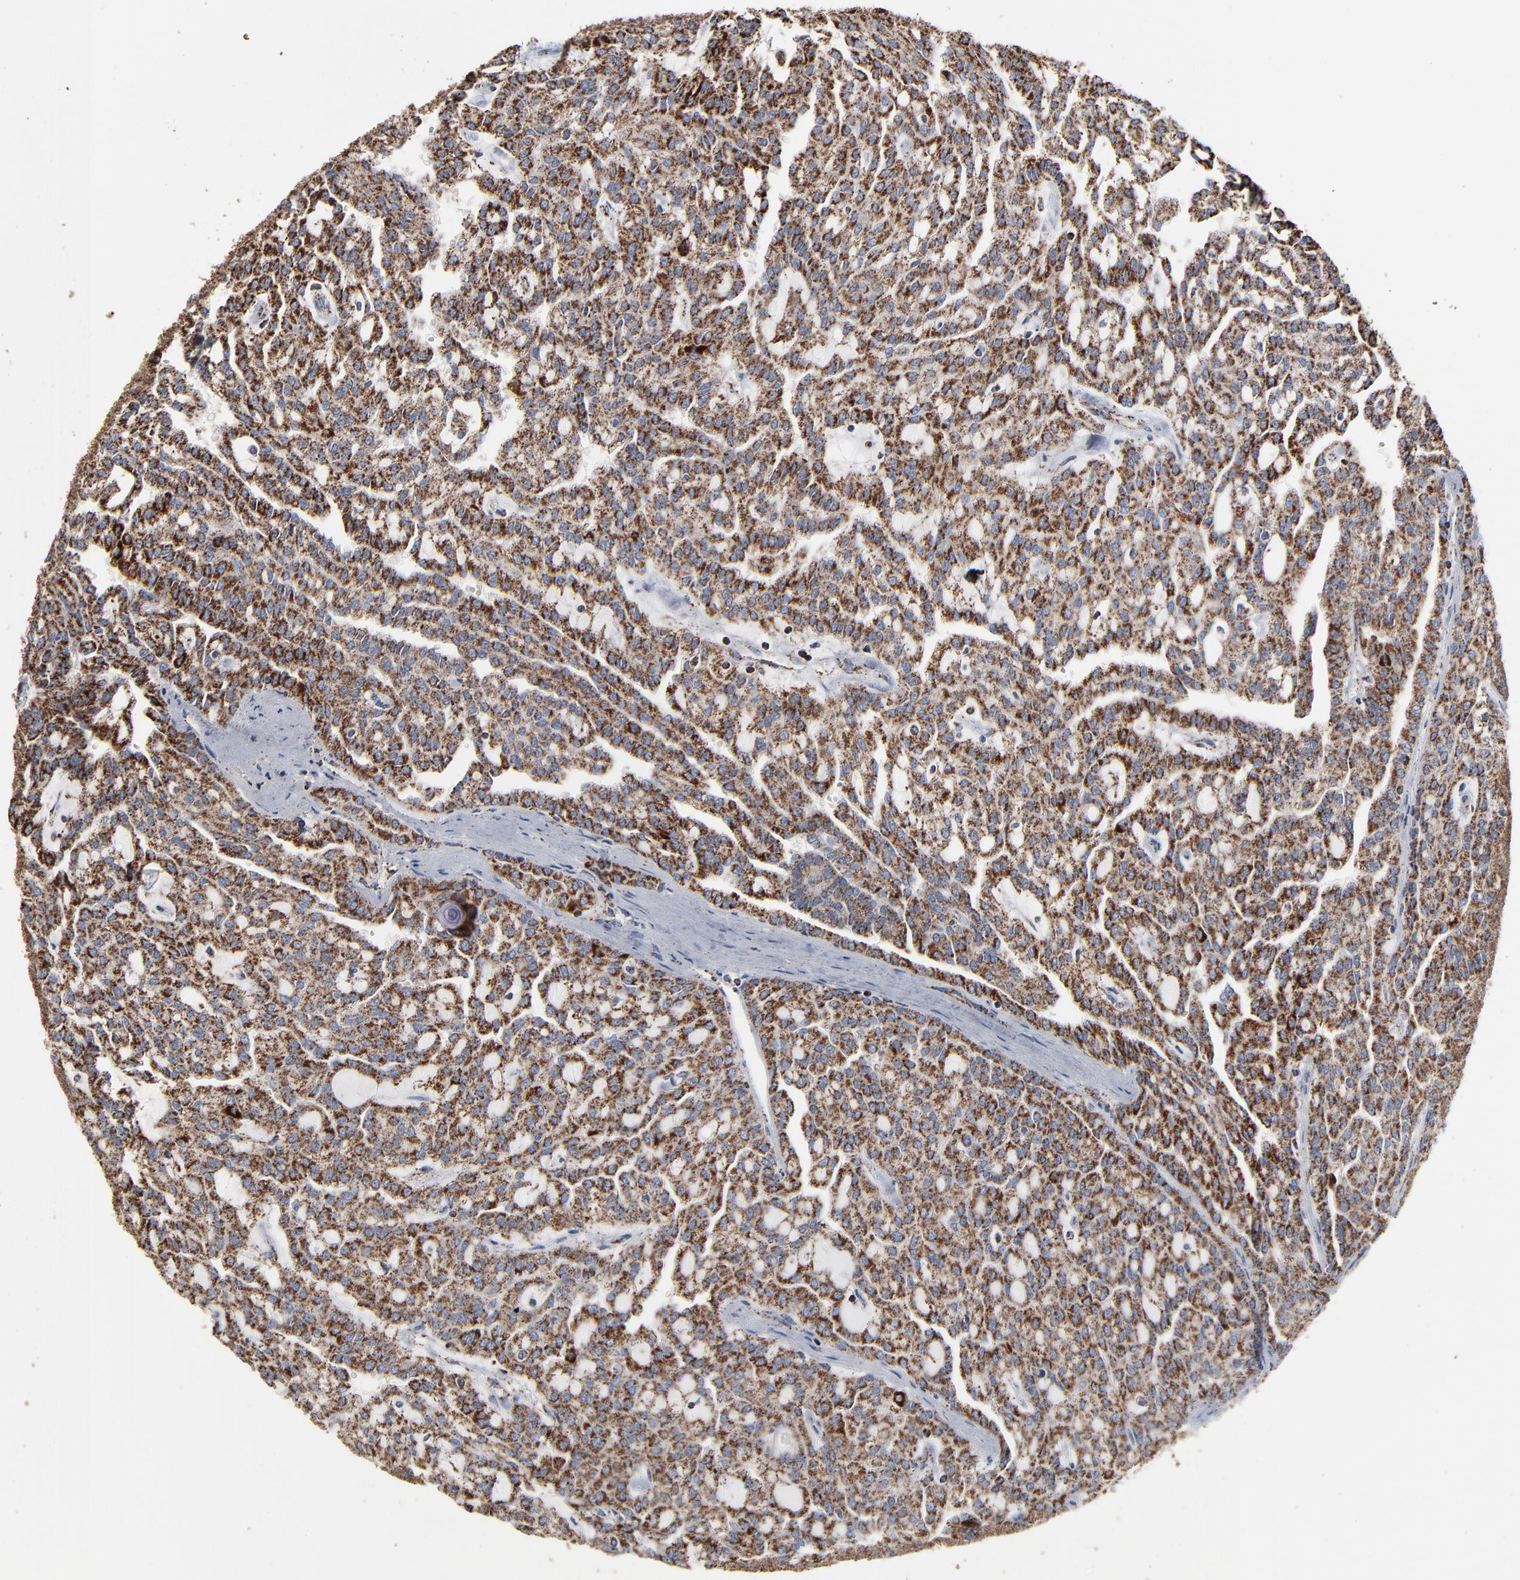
{"staining": {"intensity": "strong", "quantity": ">75%", "location": "cytoplasmic/membranous"}, "tissue": "renal cancer", "cell_type": "Tumor cells", "image_type": "cancer", "snomed": [{"axis": "morphology", "description": "Adenocarcinoma, NOS"}, {"axis": "topography", "description": "Kidney"}], "caption": "Human adenocarcinoma (renal) stained with a brown dye shows strong cytoplasmic/membranous positive staining in approximately >75% of tumor cells.", "gene": "UQCRC1", "patient": {"sex": "male", "age": 63}}